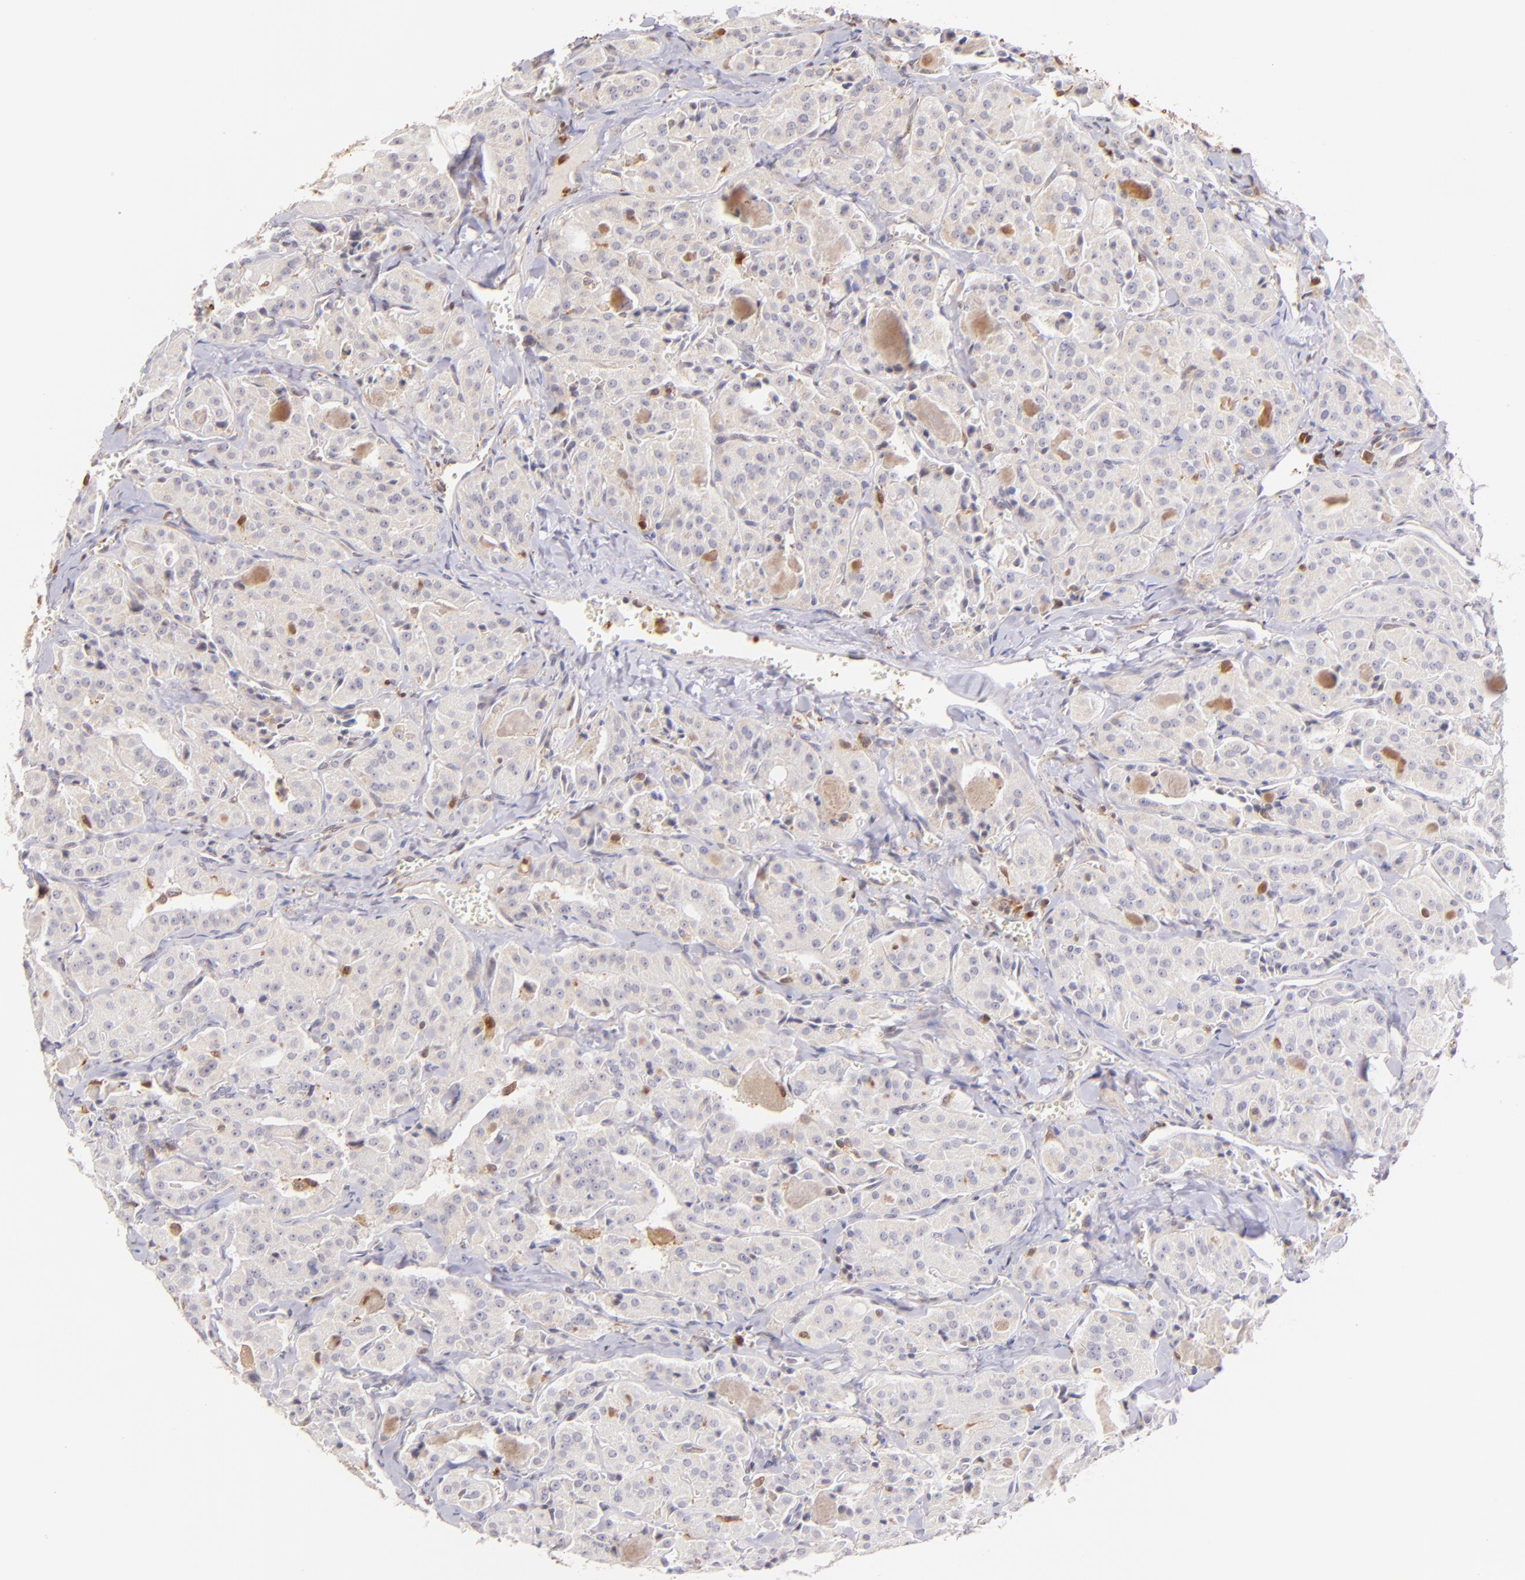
{"staining": {"intensity": "negative", "quantity": "none", "location": "none"}, "tissue": "thyroid cancer", "cell_type": "Tumor cells", "image_type": "cancer", "snomed": [{"axis": "morphology", "description": "Carcinoma, NOS"}, {"axis": "topography", "description": "Thyroid gland"}], "caption": "IHC photomicrograph of neoplastic tissue: human thyroid cancer (carcinoma) stained with DAB (3,3'-diaminobenzidine) shows no significant protein positivity in tumor cells.", "gene": "BTK", "patient": {"sex": "male", "age": 76}}